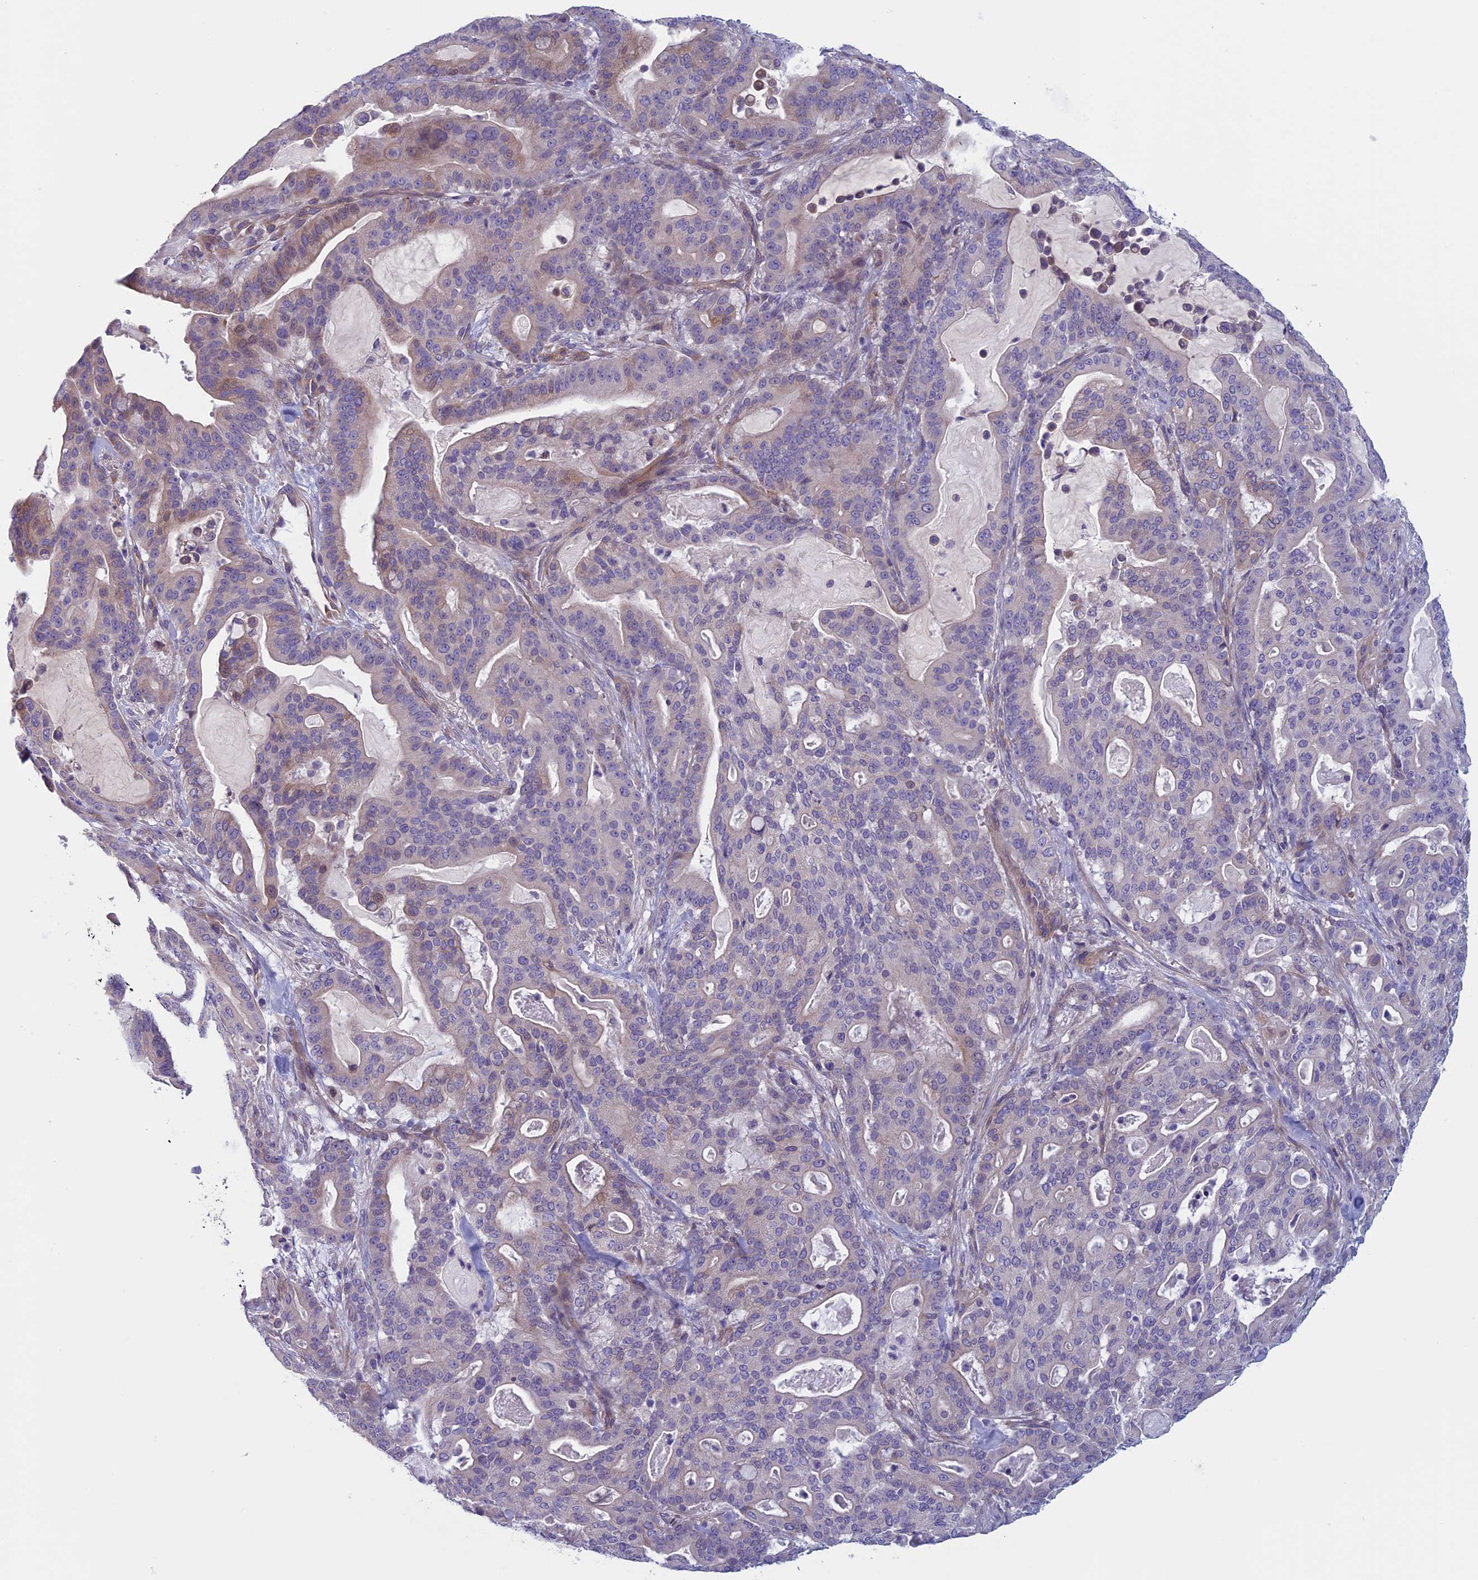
{"staining": {"intensity": "weak", "quantity": "<25%", "location": "nuclear"}, "tissue": "pancreatic cancer", "cell_type": "Tumor cells", "image_type": "cancer", "snomed": [{"axis": "morphology", "description": "Adenocarcinoma, NOS"}, {"axis": "topography", "description": "Pancreas"}], "caption": "Immunohistochemistry (IHC) image of pancreatic cancer (adenocarcinoma) stained for a protein (brown), which displays no expression in tumor cells.", "gene": "CNOT6L", "patient": {"sex": "male", "age": 63}}